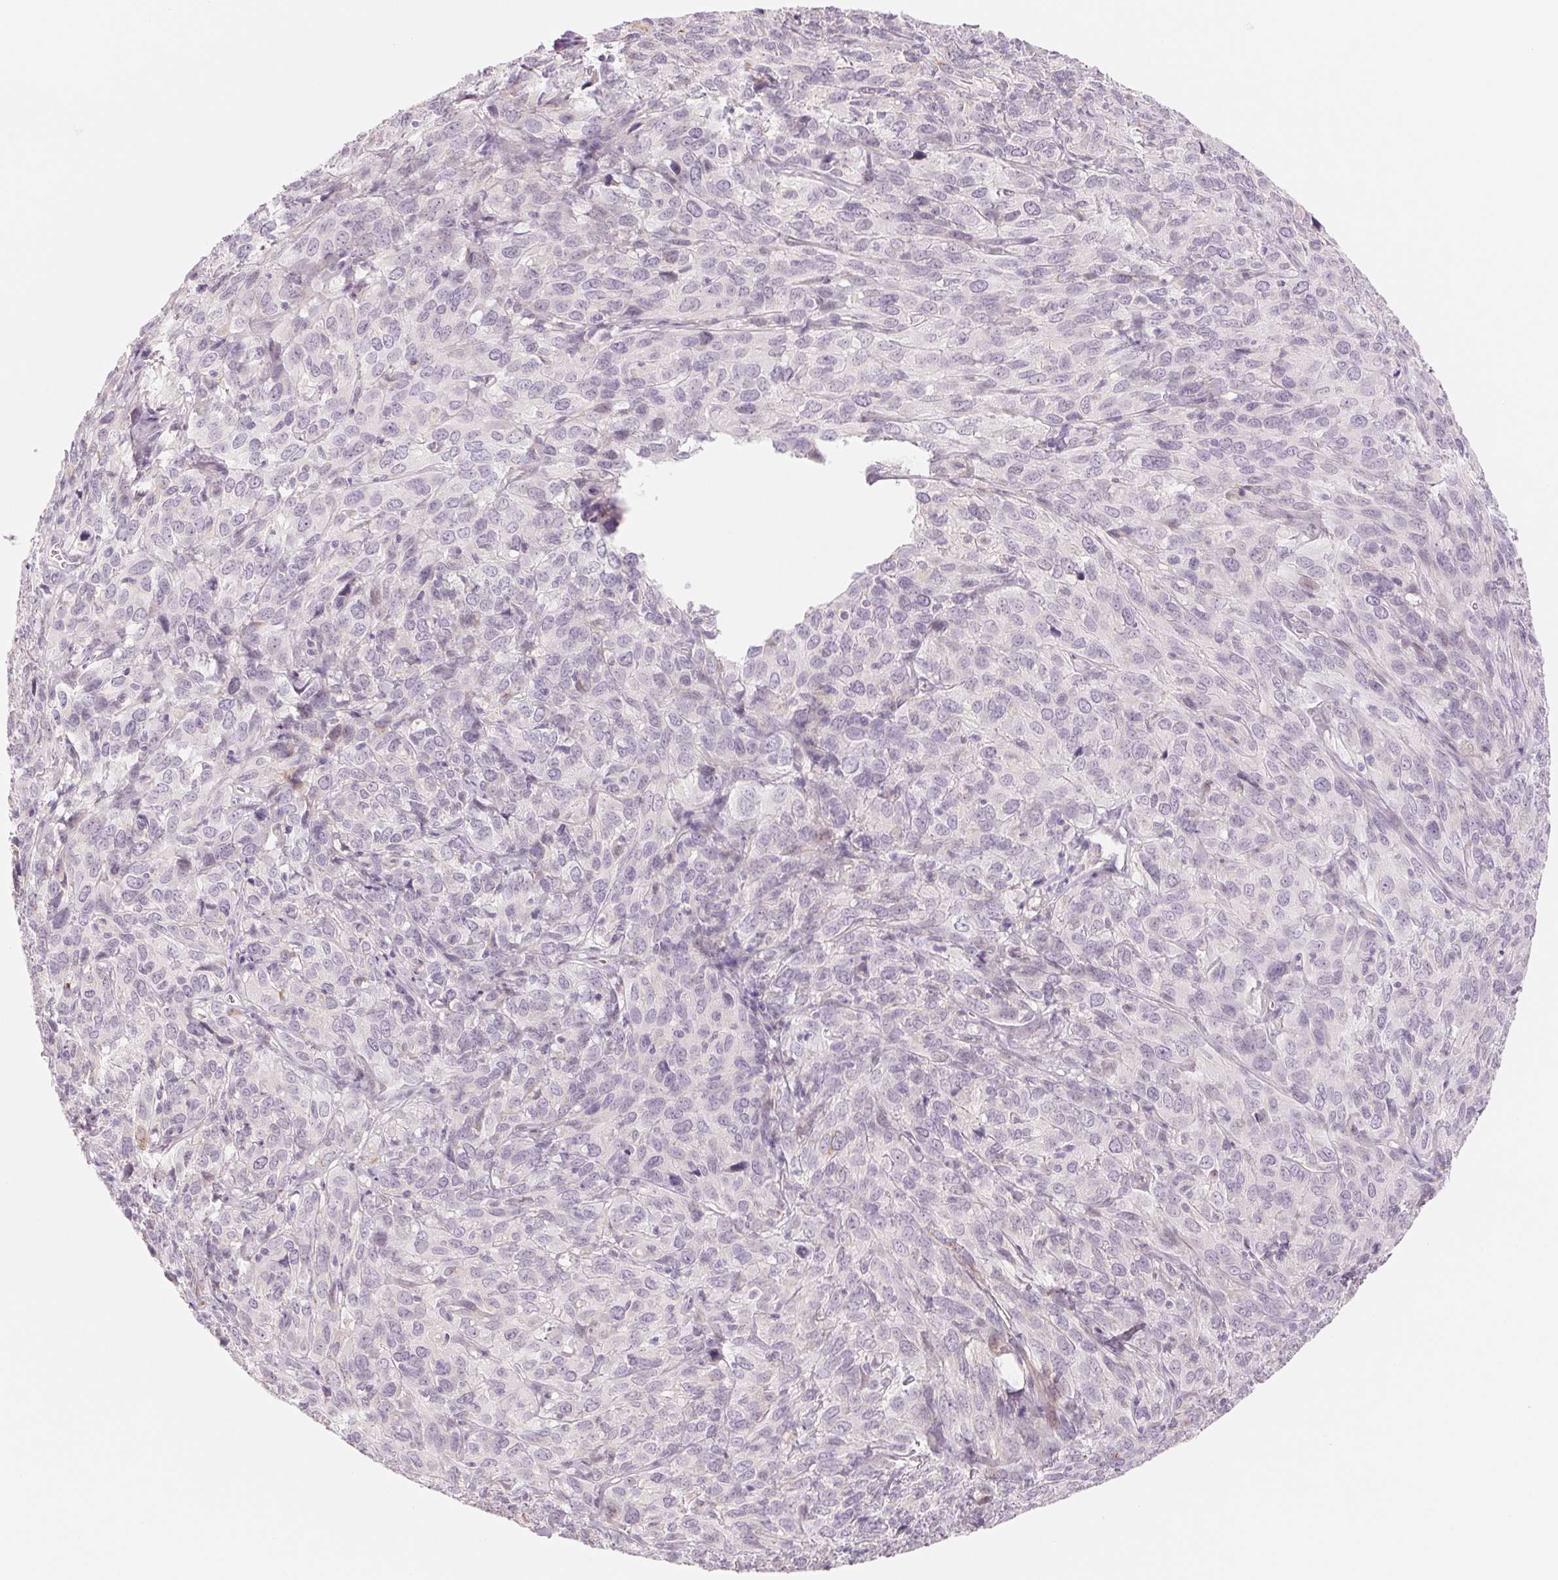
{"staining": {"intensity": "negative", "quantity": "none", "location": "none"}, "tissue": "cervical cancer", "cell_type": "Tumor cells", "image_type": "cancer", "snomed": [{"axis": "morphology", "description": "Squamous cell carcinoma, NOS"}, {"axis": "topography", "description": "Cervix"}], "caption": "This photomicrograph is of cervical cancer (squamous cell carcinoma) stained with immunohistochemistry to label a protein in brown with the nuclei are counter-stained blue. There is no positivity in tumor cells.", "gene": "CCDC168", "patient": {"sex": "female", "age": 51}}